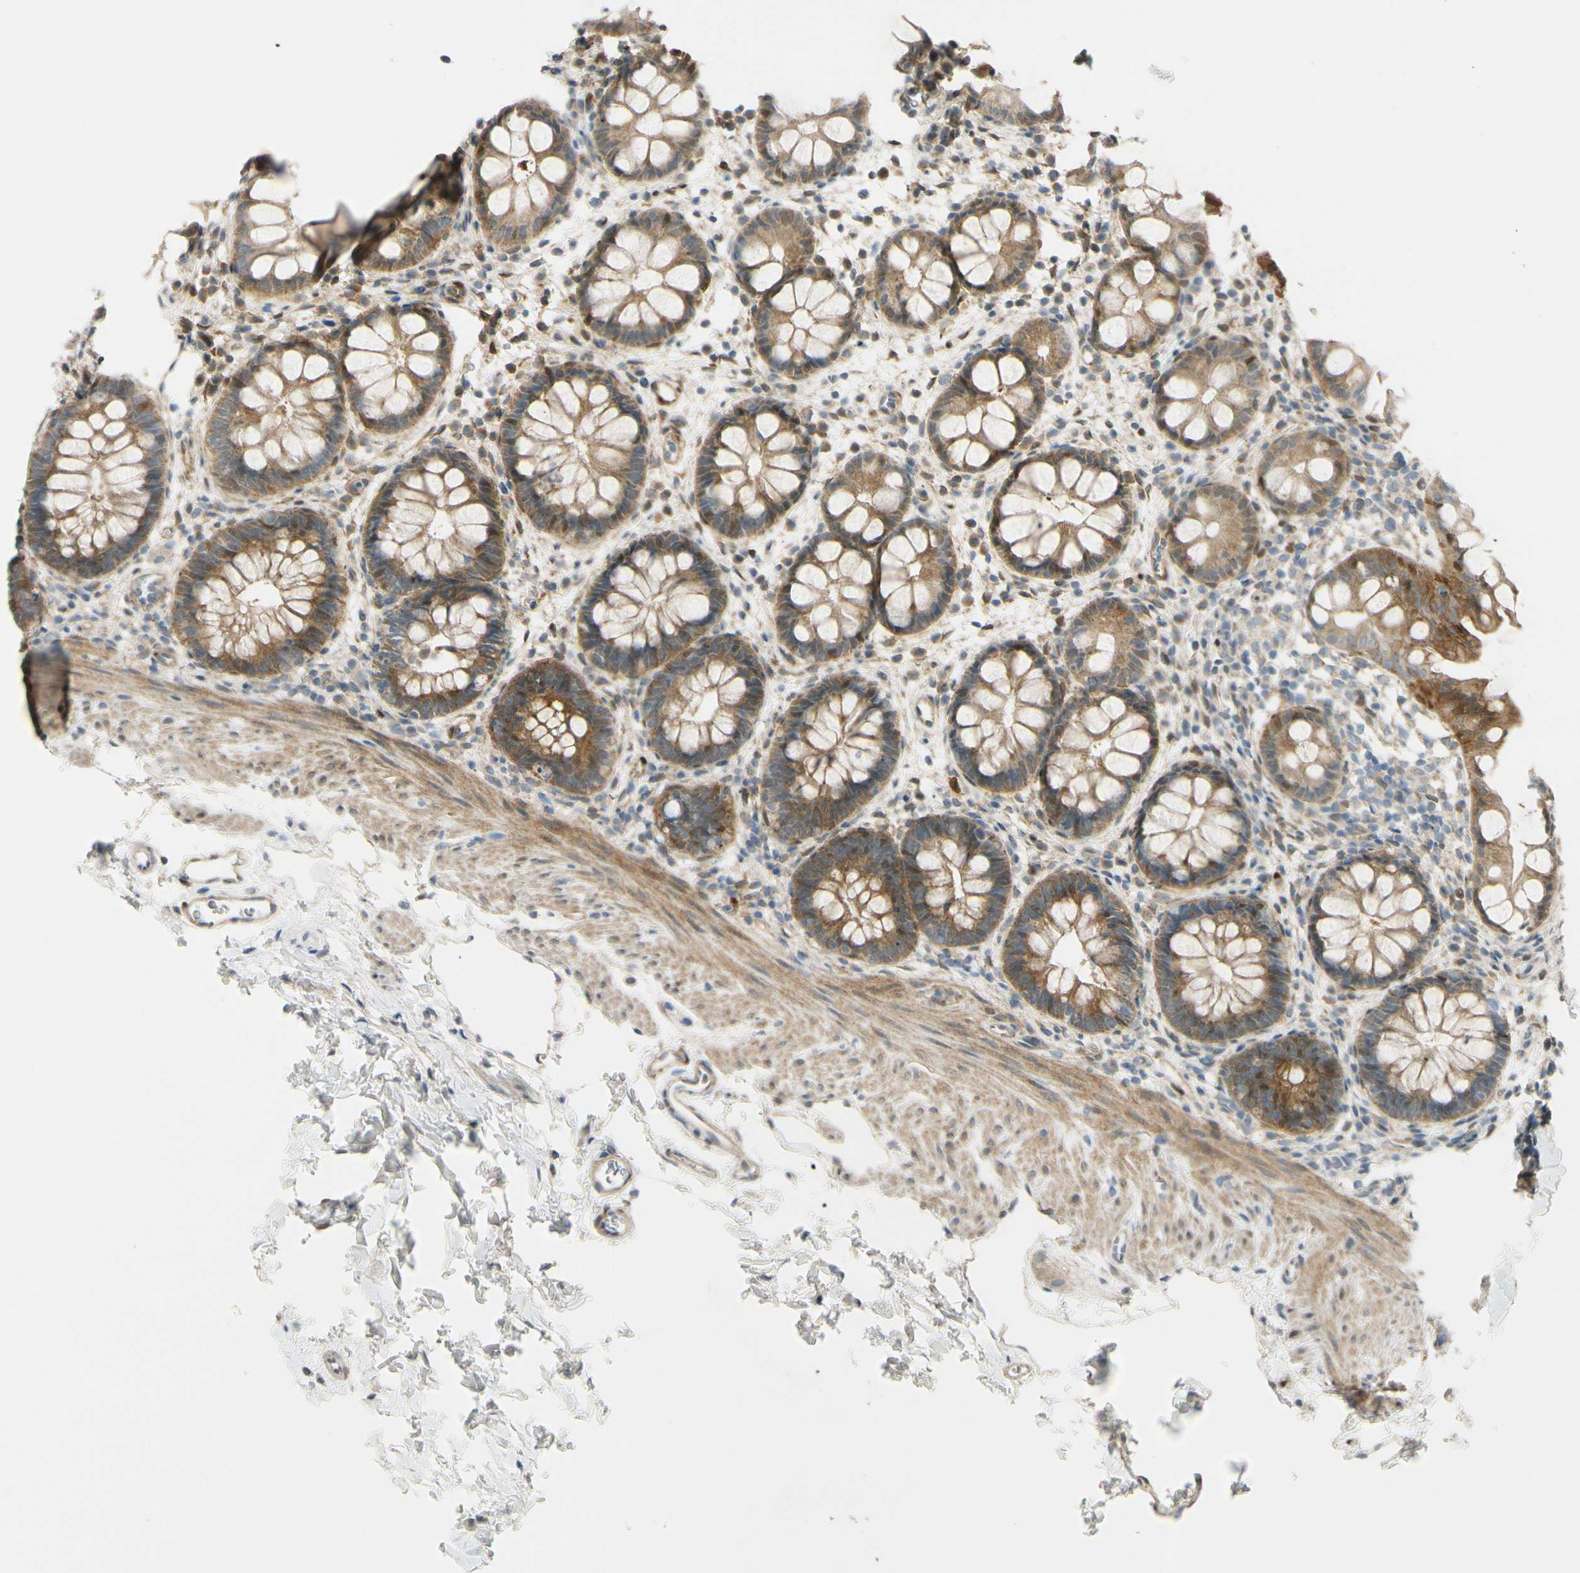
{"staining": {"intensity": "moderate", "quantity": ">75%", "location": "cytoplasmic/membranous"}, "tissue": "rectum", "cell_type": "Glandular cells", "image_type": "normal", "snomed": [{"axis": "morphology", "description": "Normal tissue, NOS"}, {"axis": "topography", "description": "Rectum"}], "caption": "A brown stain shows moderate cytoplasmic/membranous positivity of a protein in glandular cells of unremarkable human rectum. Ihc stains the protein of interest in brown and the nuclei are stained blue.", "gene": "FHL2", "patient": {"sex": "female", "age": 24}}